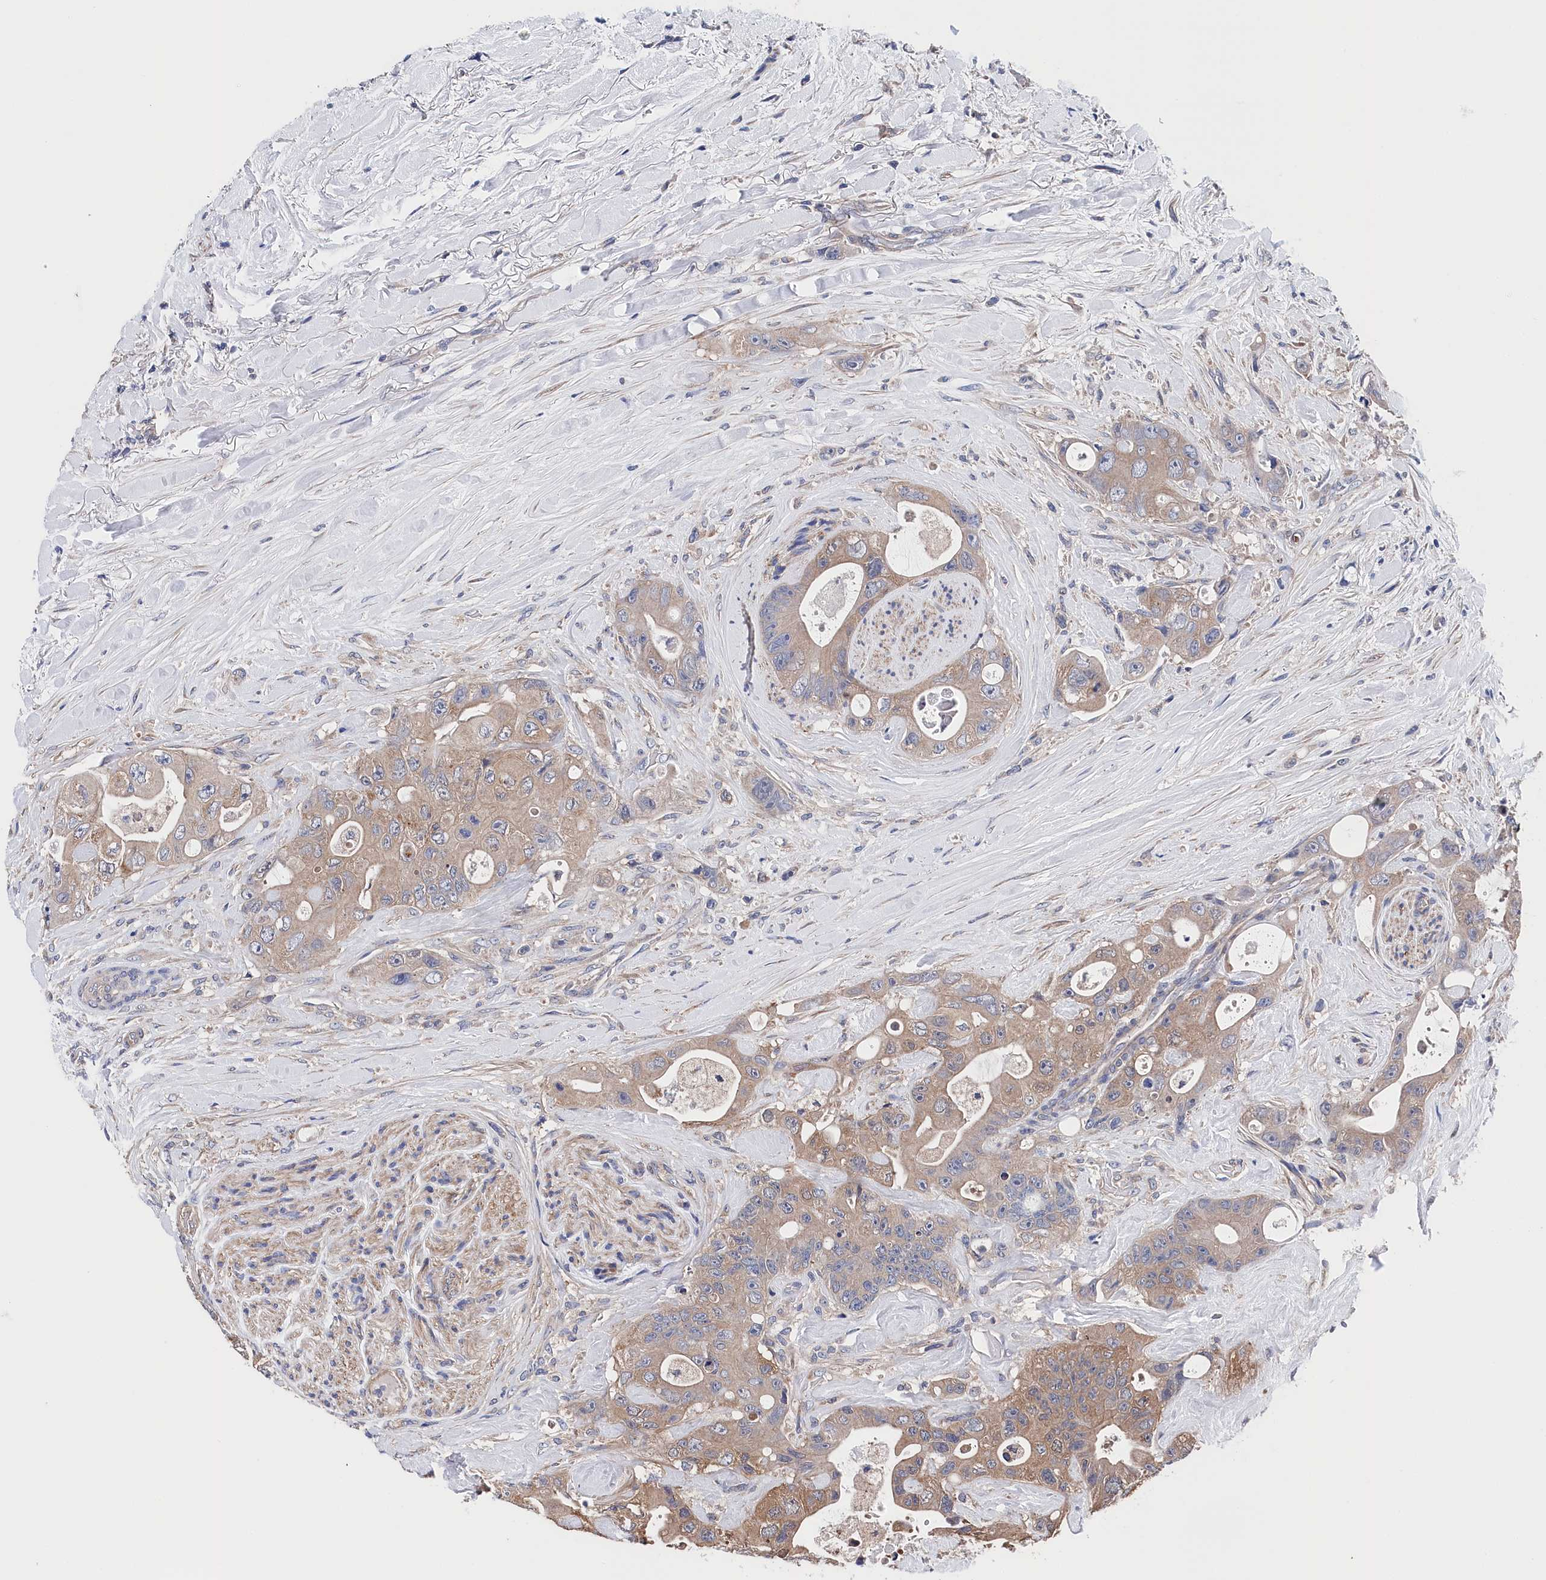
{"staining": {"intensity": "moderate", "quantity": "25%-75%", "location": "cytoplasmic/membranous"}, "tissue": "colorectal cancer", "cell_type": "Tumor cells", "image_type": "cancer", "snomed": [{"axis": "morphology", "description": "Adenocarcinoma, NOS"}, {"axis": "topography", "description": "Colon"}], "caption": "Colorectal cancer tissue demonstrates moderate cytoplasmic/membranous expression in approximately 25%-75% of tumor cells", "gene": "BHMT", "patient": {"sex": "female", "age": 46}}